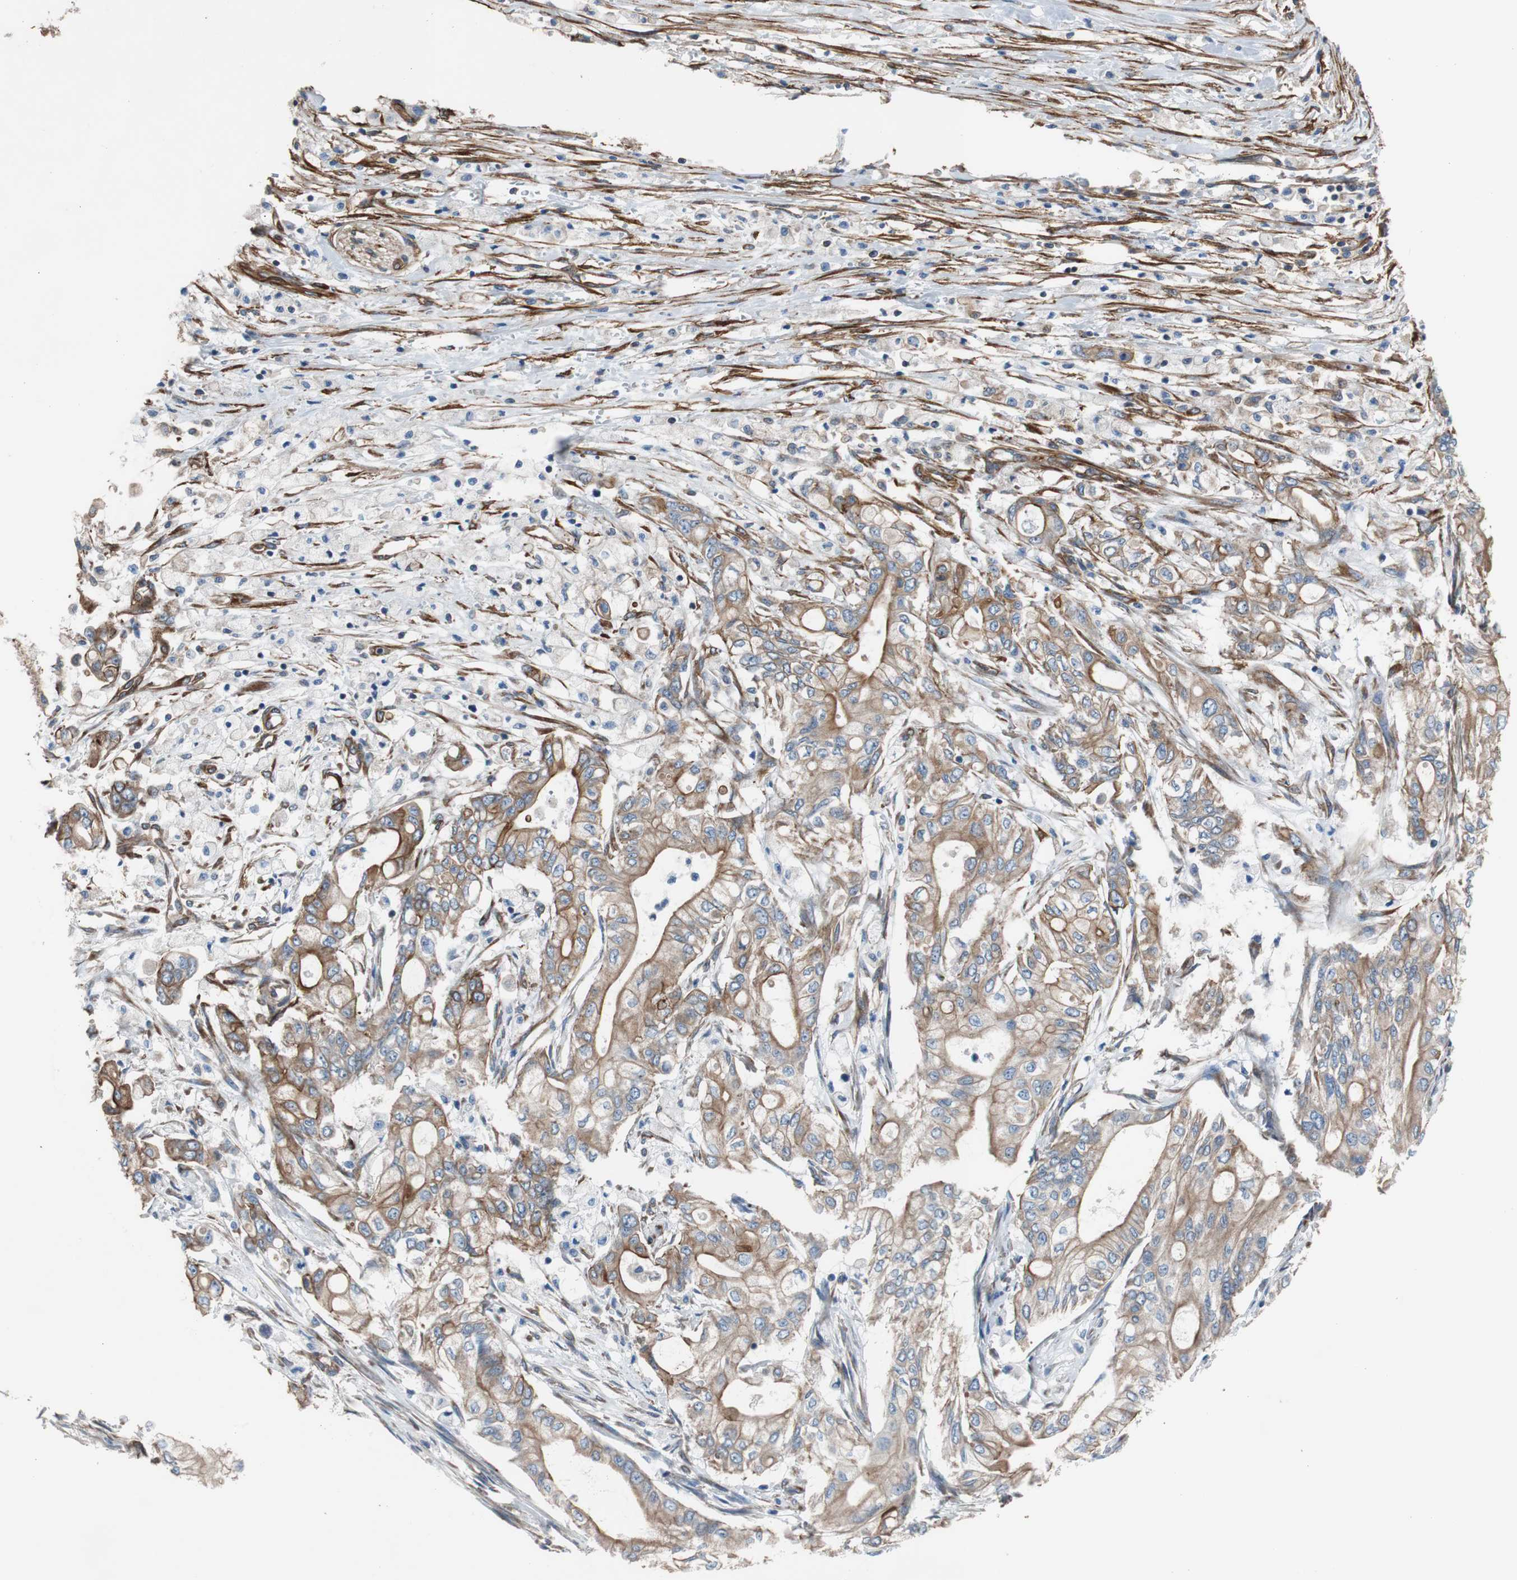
{"staining": {"intensity": "moderate", "quantity": "25%-75%", "location": "cytoplasmic/membranous"}, "tissue": "pancreatic cancer", "cell_type": "Tumor cells", "image_type": "cancer", "snomed": [{"axis": "morphology", "description": "Adenocarcinoma, NOS"}, {"axis": "topography", "description": "Pancreas"}], "caption": "The micrograph shows staining of adenocarcinoma (pancreatic), revealing moderate cytoplasmic/membranous protein staining (brown color) within tumor cells.", "gene": "KIF3B", "patient": {"sex": "male", "age": 70}}